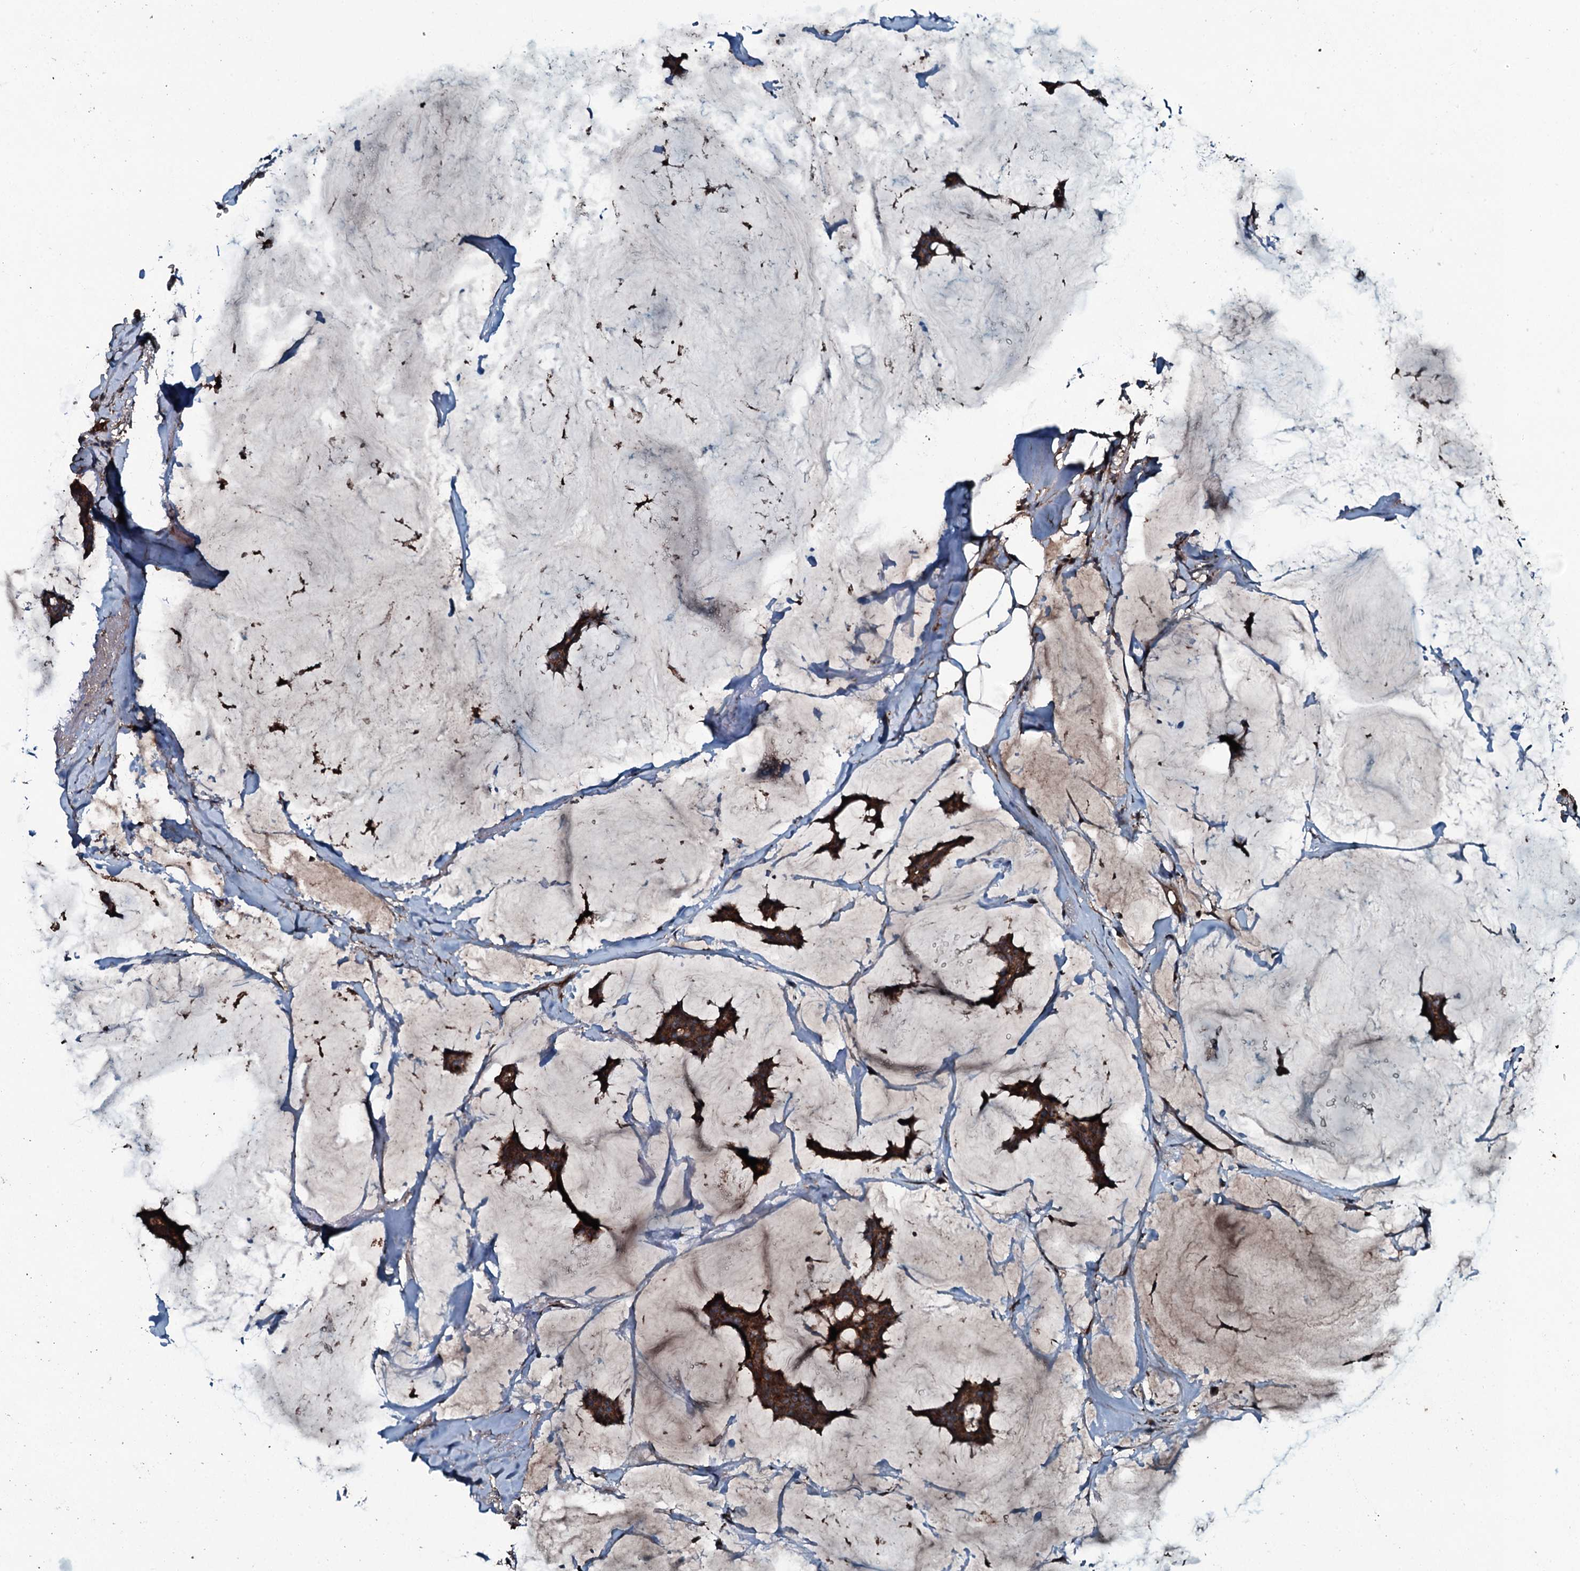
{"staining": {"intensity": "moderate", "quantity": ">75%", "location": "cytoplasmic/membranous"}, "tissue": "breast cancer", "cell_type": "Tumor cells", "image_type": "cancer", "snomed": [{"axis": "morphology", "description": "Duct carcinoma"}, {"axis": "topography", "description": "Breast"}], "caption": "Human breast cancer stained with a protein marker demonstrates moderate staining in tumor cells.", "gene": "TRIM7", "patient": {"sex": "female", "age": 93}}